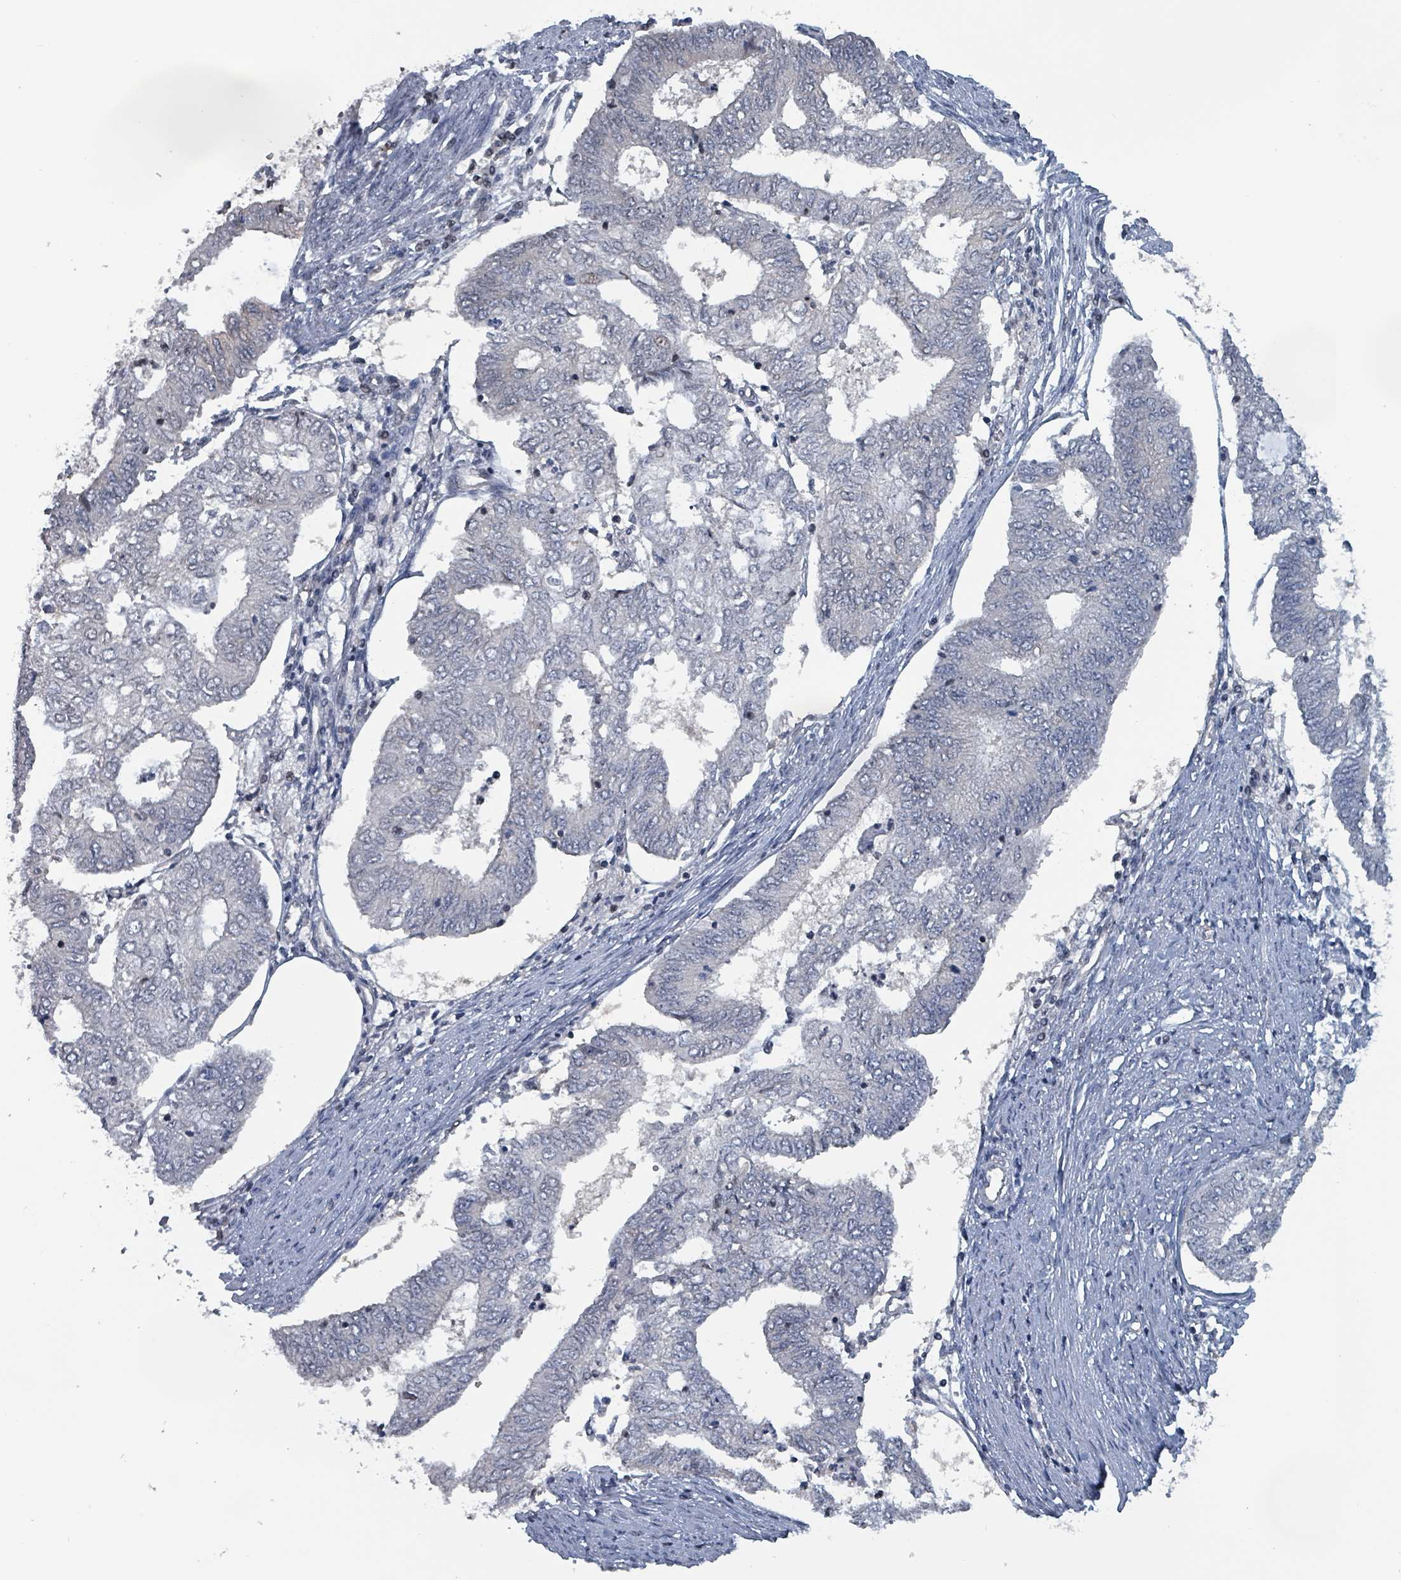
{"staining": {"intensity": "negative", "quantity": "none", "location": "none"}, "tissue": "endometrial cancer", "cell_type": "Tumor cells", "image_type": "cancer", "snomed": [{"axis": "morphology", "description": "Adenocarcinoma, NOS"}, {"axis": "topography", "description": "Endometrium"}], "caption": "This is a photomicrograph of IHC staining of endometrial cancer (adenocarcinoma), which shows no staining in tumor cells.", "gene": "BIVM", "patient": {"sex": "female", "age": 68}}